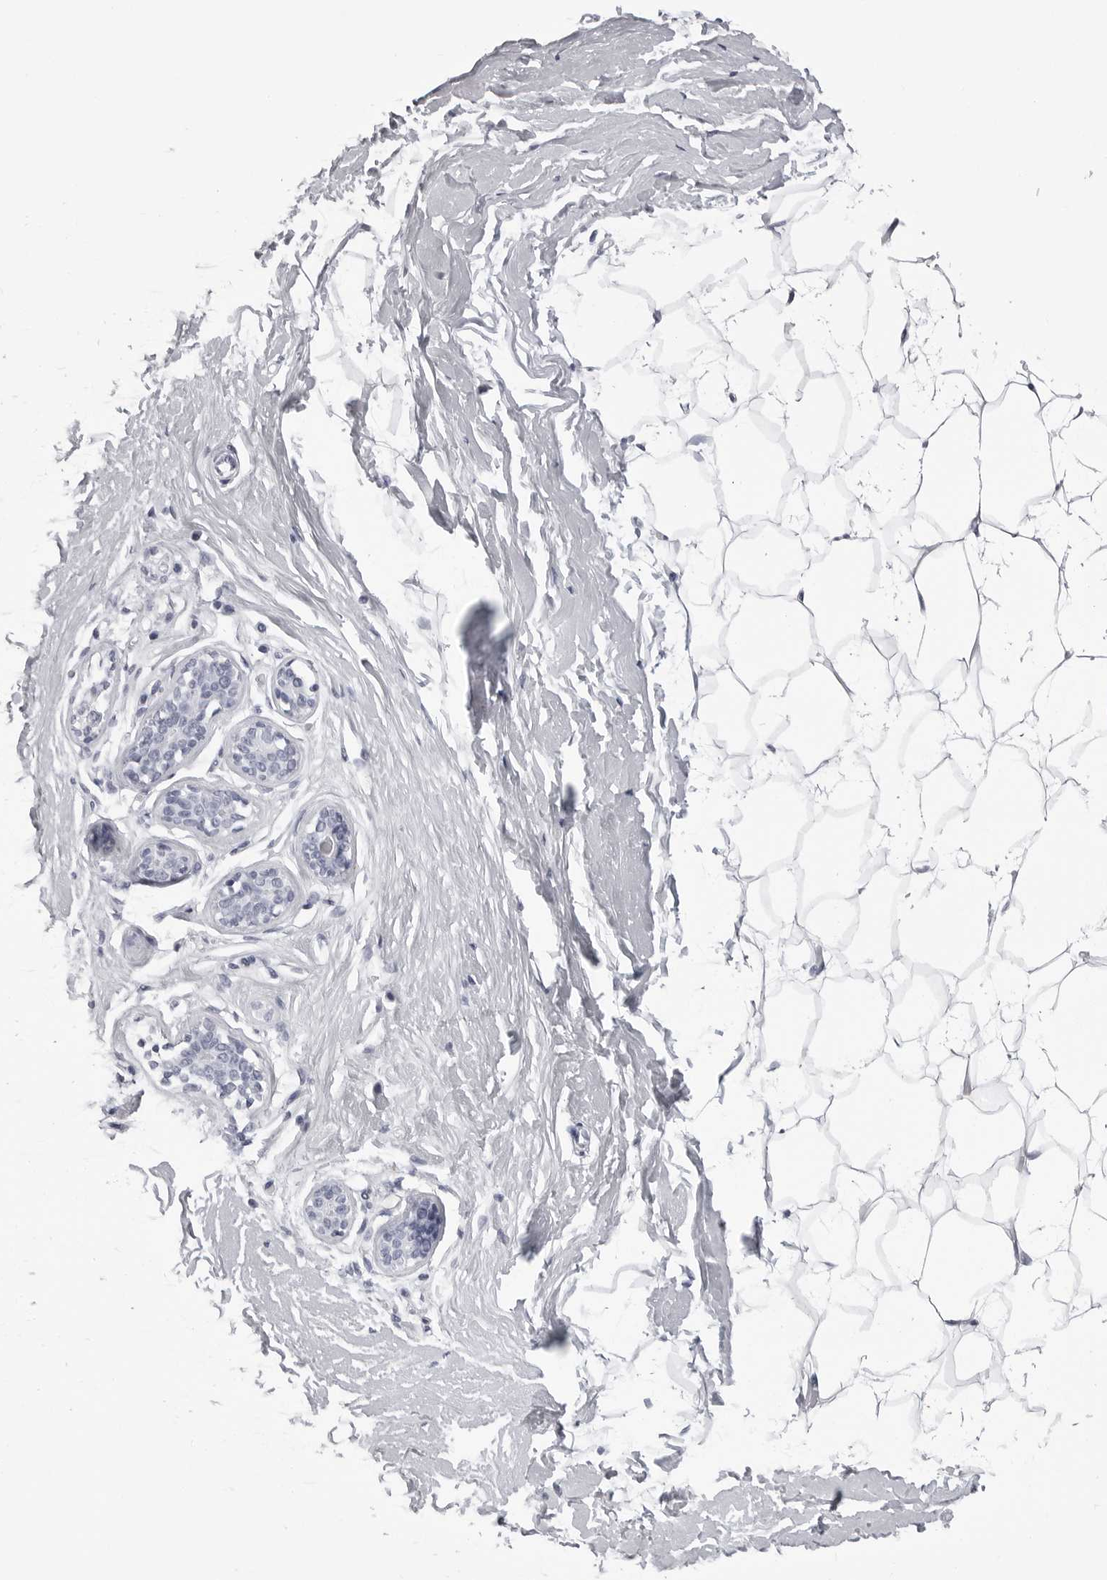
{"staining": {"intensity": "negative", "quantity": "none", "location": "none"}, "tissue": "breast", "cell_type": "Adipocytes", "image_type": "normal", "snomed": [{"axis": "morphology", "description": "Normal tissue, NOS"}, {"axis": "topography", "description": "Breast"}], "caption": "Breast was stained to show a protein in brown. There is no significant positivity in adipocytes. (Brightfield microscopy of DAB (3,3'-diaminobenzidine) immunohistochemistry (IHC) at high magnification).", "gene": "BPIFA1", "patient": {"sex": "female", "age": 23}}